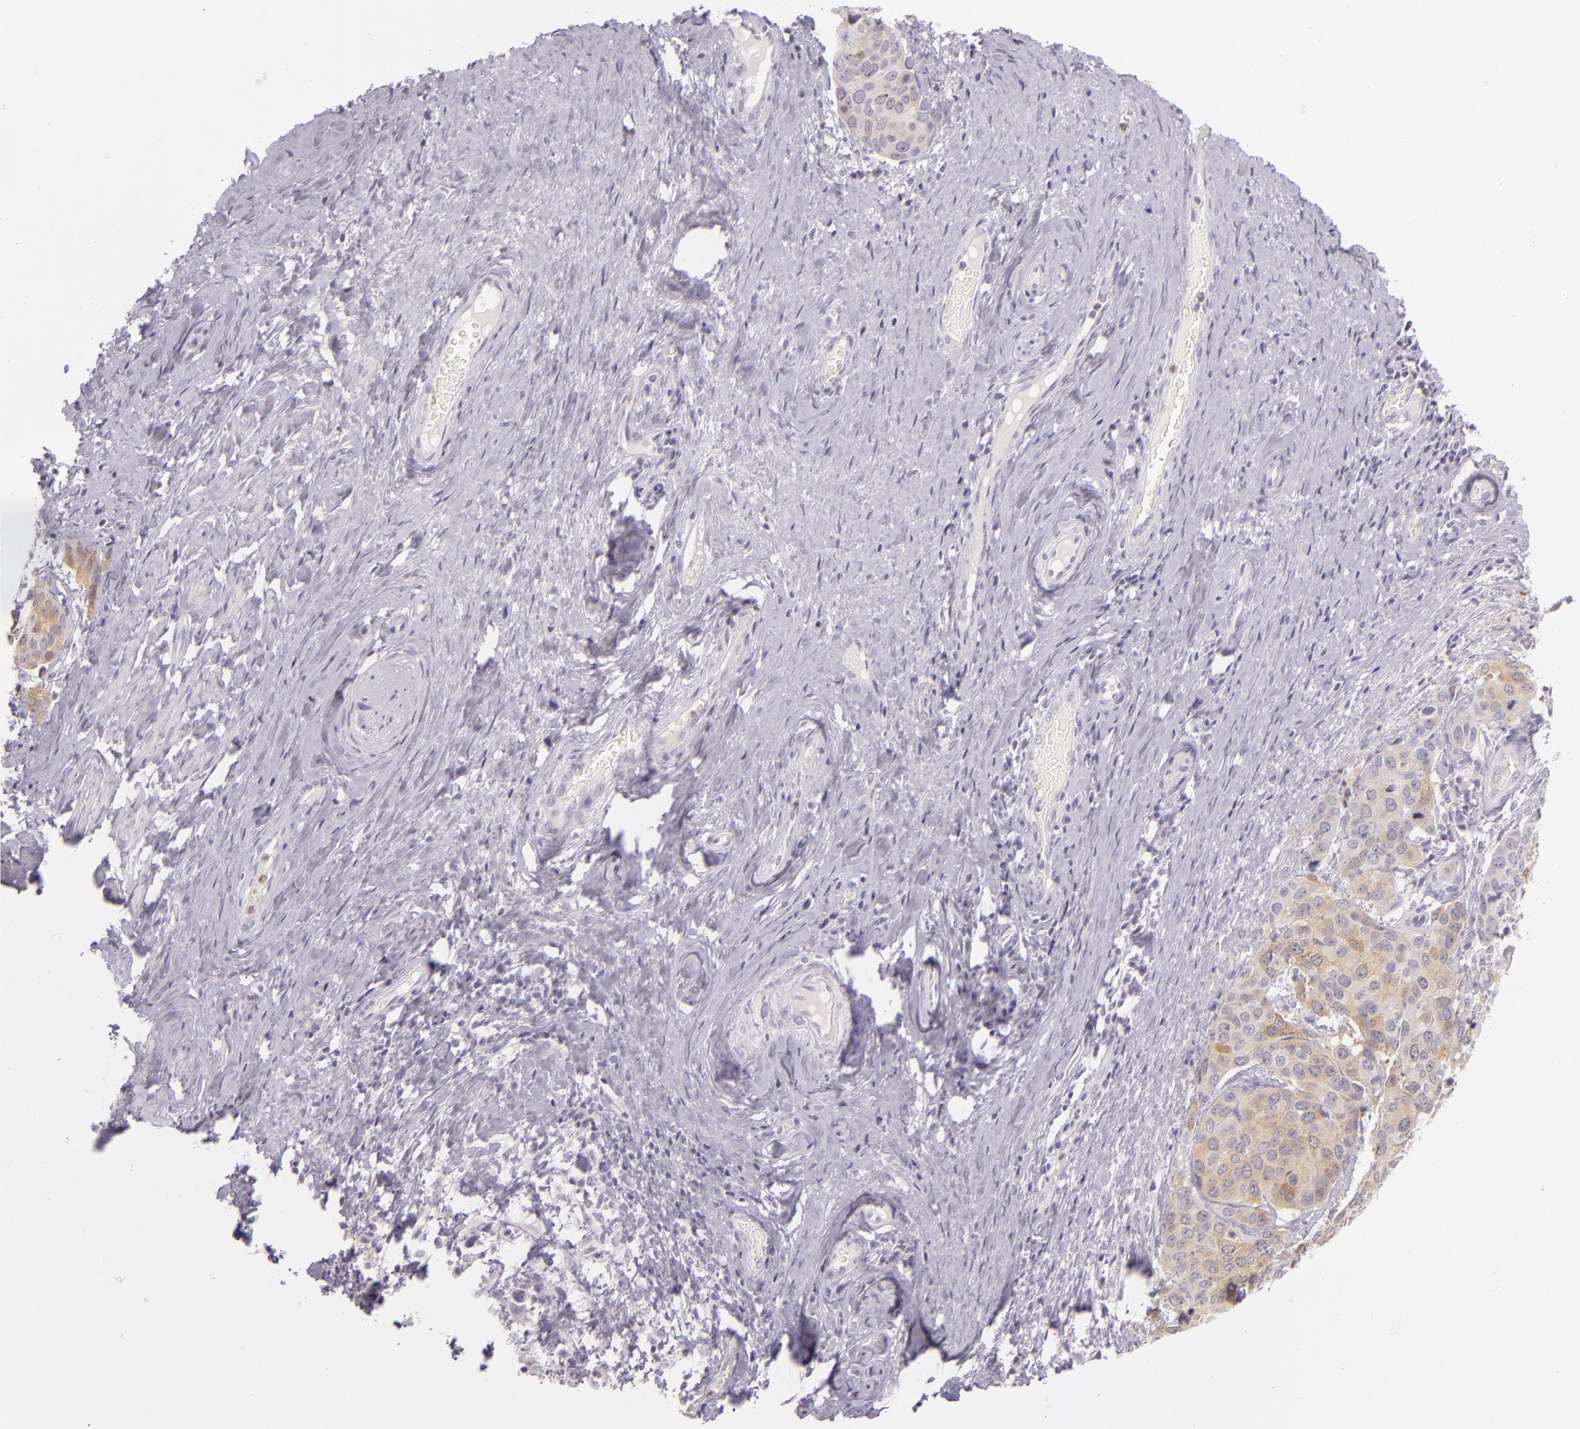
{"staining": {"intensity": "weak", "quantity": "25%-75%", "location": "cytoplasmic/membranous"}, "tissue": "cervical cancer", "cell_type": "Tumor cells", "image_type": "cancer", "snomed": [{"axis": "morphology", "description": "Squamous cell carcinoma, NOS"}, {"axis": "topography", "description": "Cervix"}], "caption": "Protein staining exhibits weak cytoplasmic/membranous expression in about 25%-75% of tumor cells in cervical cancer (squamous cell carcinoma).", "gene": "CBS", "patient": {"sex": "female", "age": 54}}